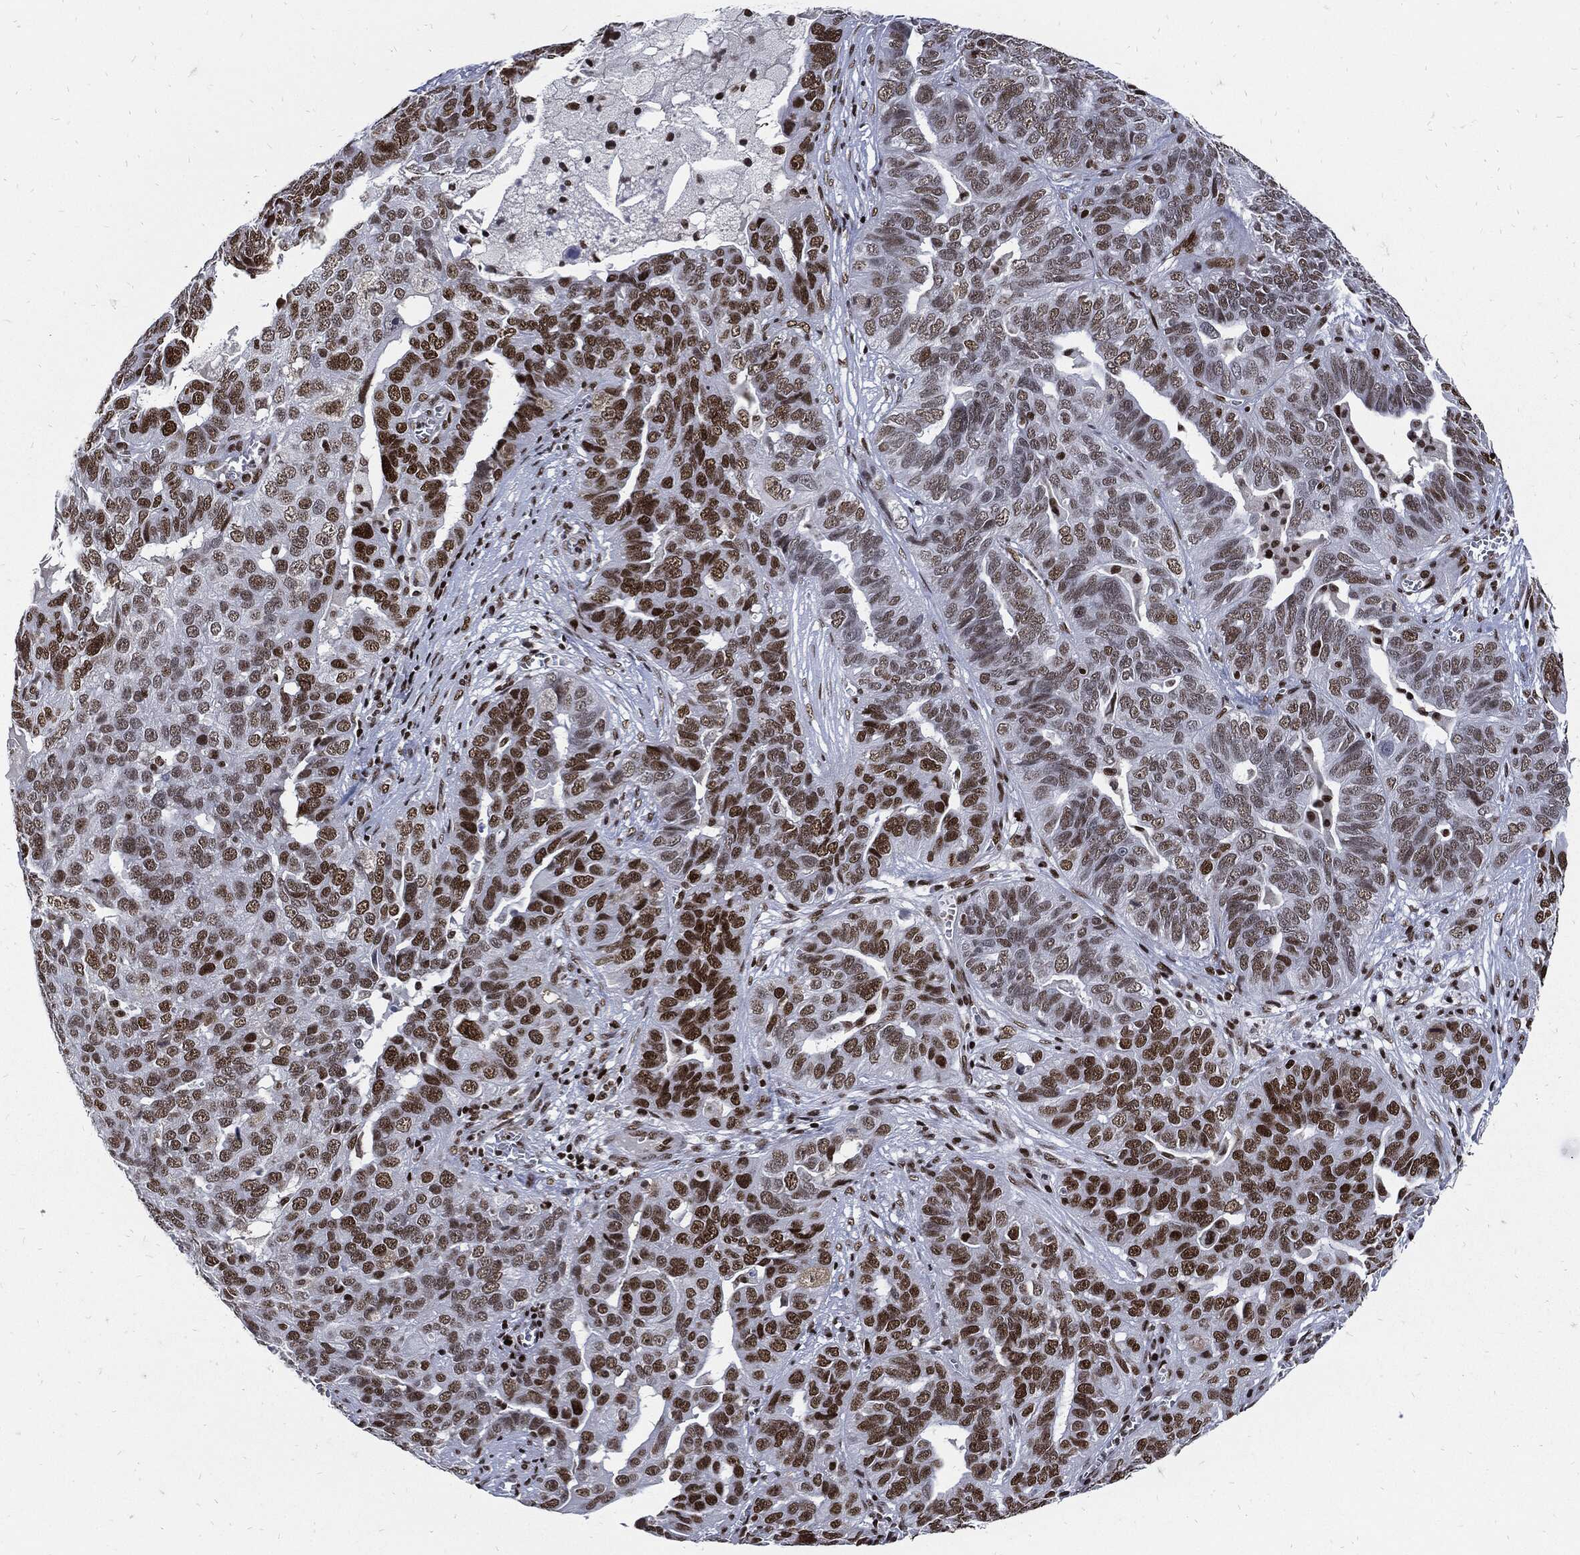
{"staining": {"intensity": "strong", "quantity": "25%-75%", "location": "nuclear"}, "tissue": "ovarian cancer", "cell_type": "Tumor cells", "image_type": "cancer", "snomed": [{"axis": "morphology", "description": "Carcinoma, endometroid"}, {"axis": "topography", "description": "Soft tissue"}, {"axis": "topography", "description": "Ovary"}], "caption": "Immunohistochemical staining of ovarian cancer (endometroid carcinoma) exhibits high levels of strong nuclear protein expression in about 25%-75% of tumor cells.", "gene": "TERF2", "patient": {"sex": "female", "age": 52}}